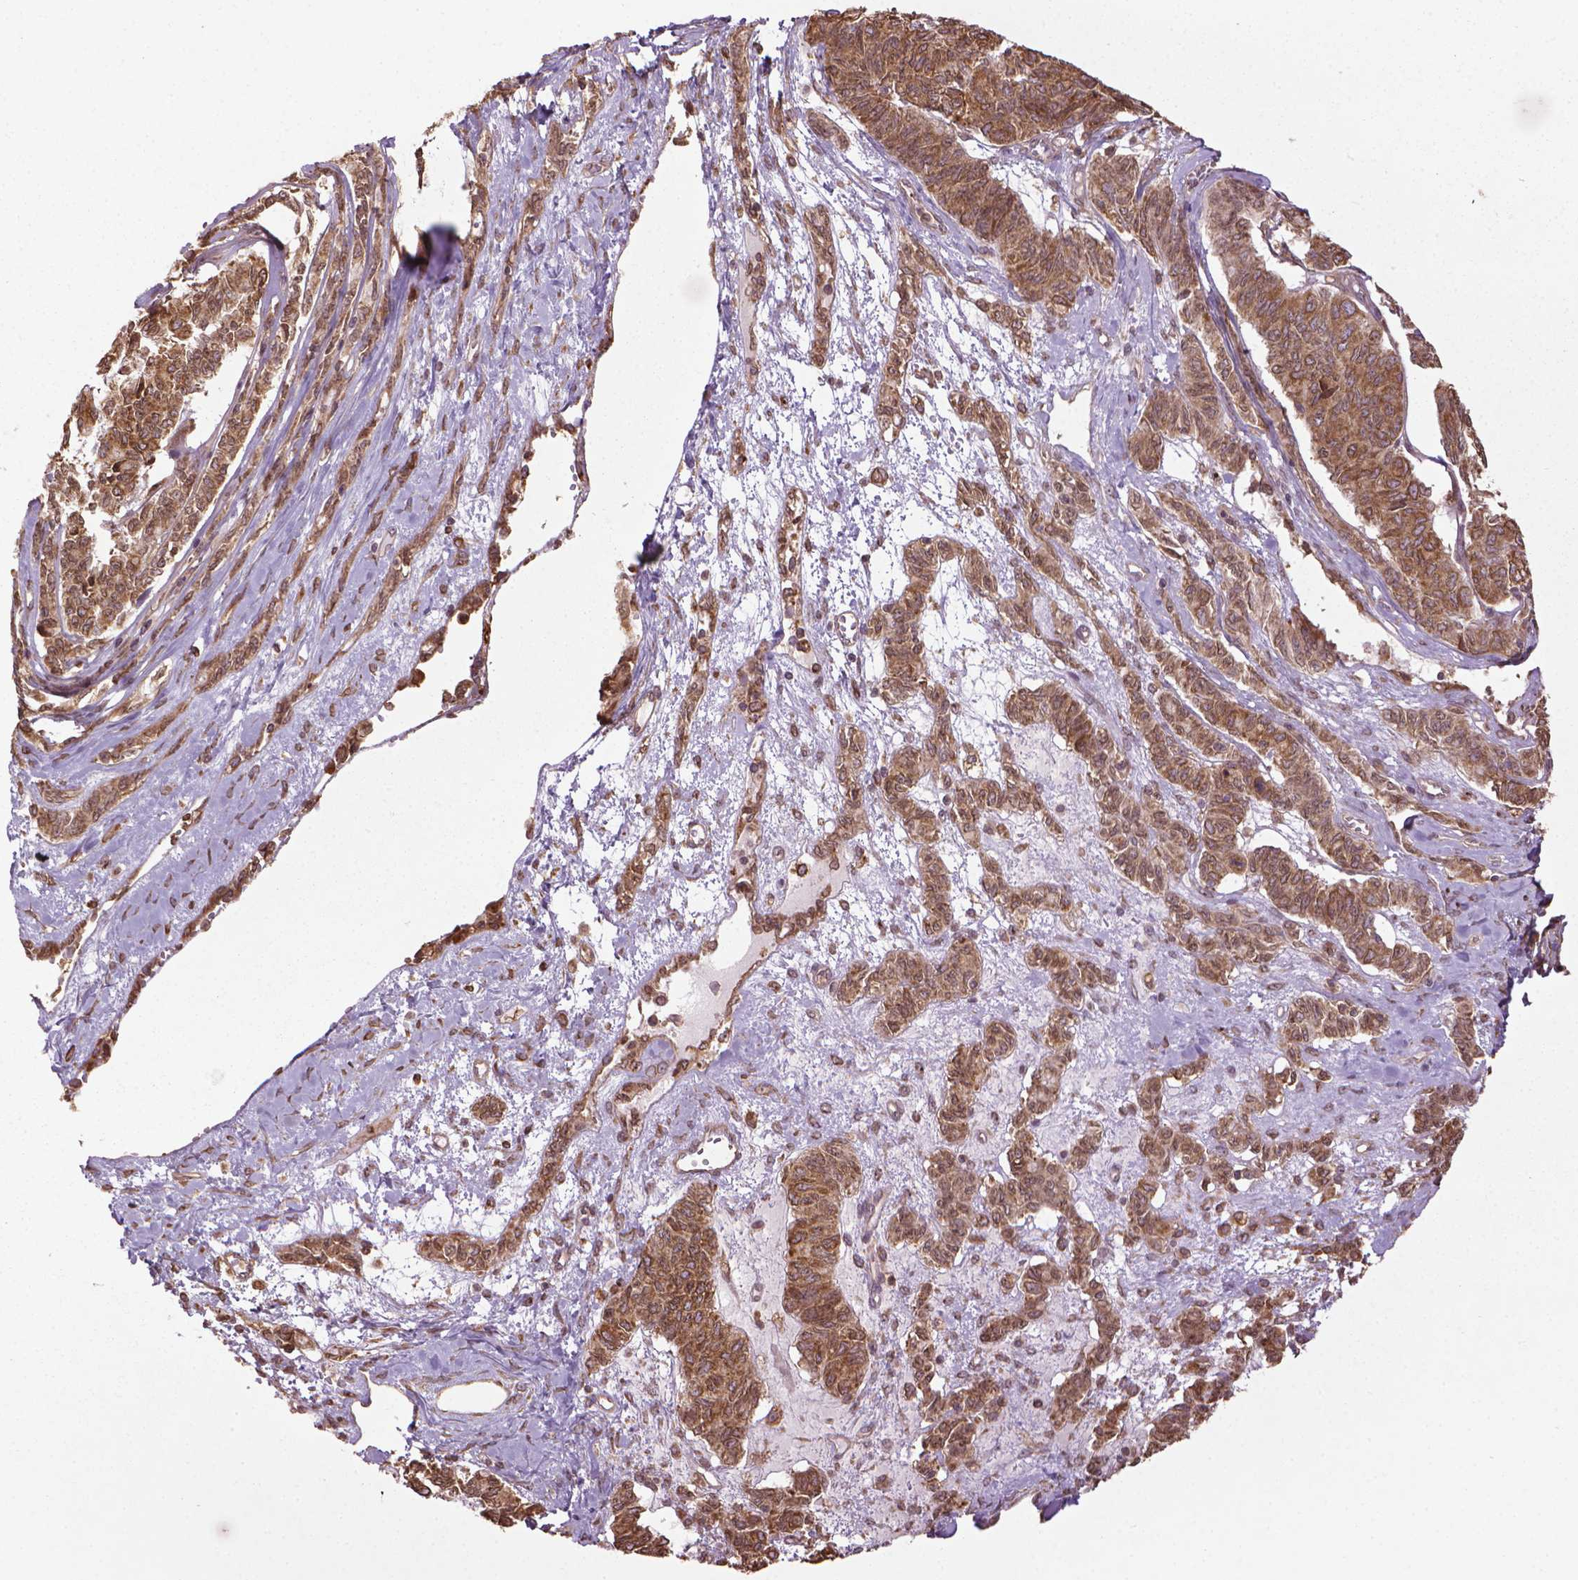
{"staining": {"intensity": "moderate", "quantity": ">75%", "location": "cytoplasmic/membranous"}, "tissue": "ovarian cancer", "cell_type": "Tumor cells", "image_type": "cancer", "snomed": [{"axis": "morphology", "description": "Carcinoma, endometroid"}, {"axis": "topography", "description": "Ovary"}], "caption": "The histopathology image shows staining of ovarian endometroid carcinoma, revealing moderate cytoplasmic/membranous protein staining (brown color) within tumor cells.", "gene": "GAS1", "patient": {"sex": "female", "age": 80}}